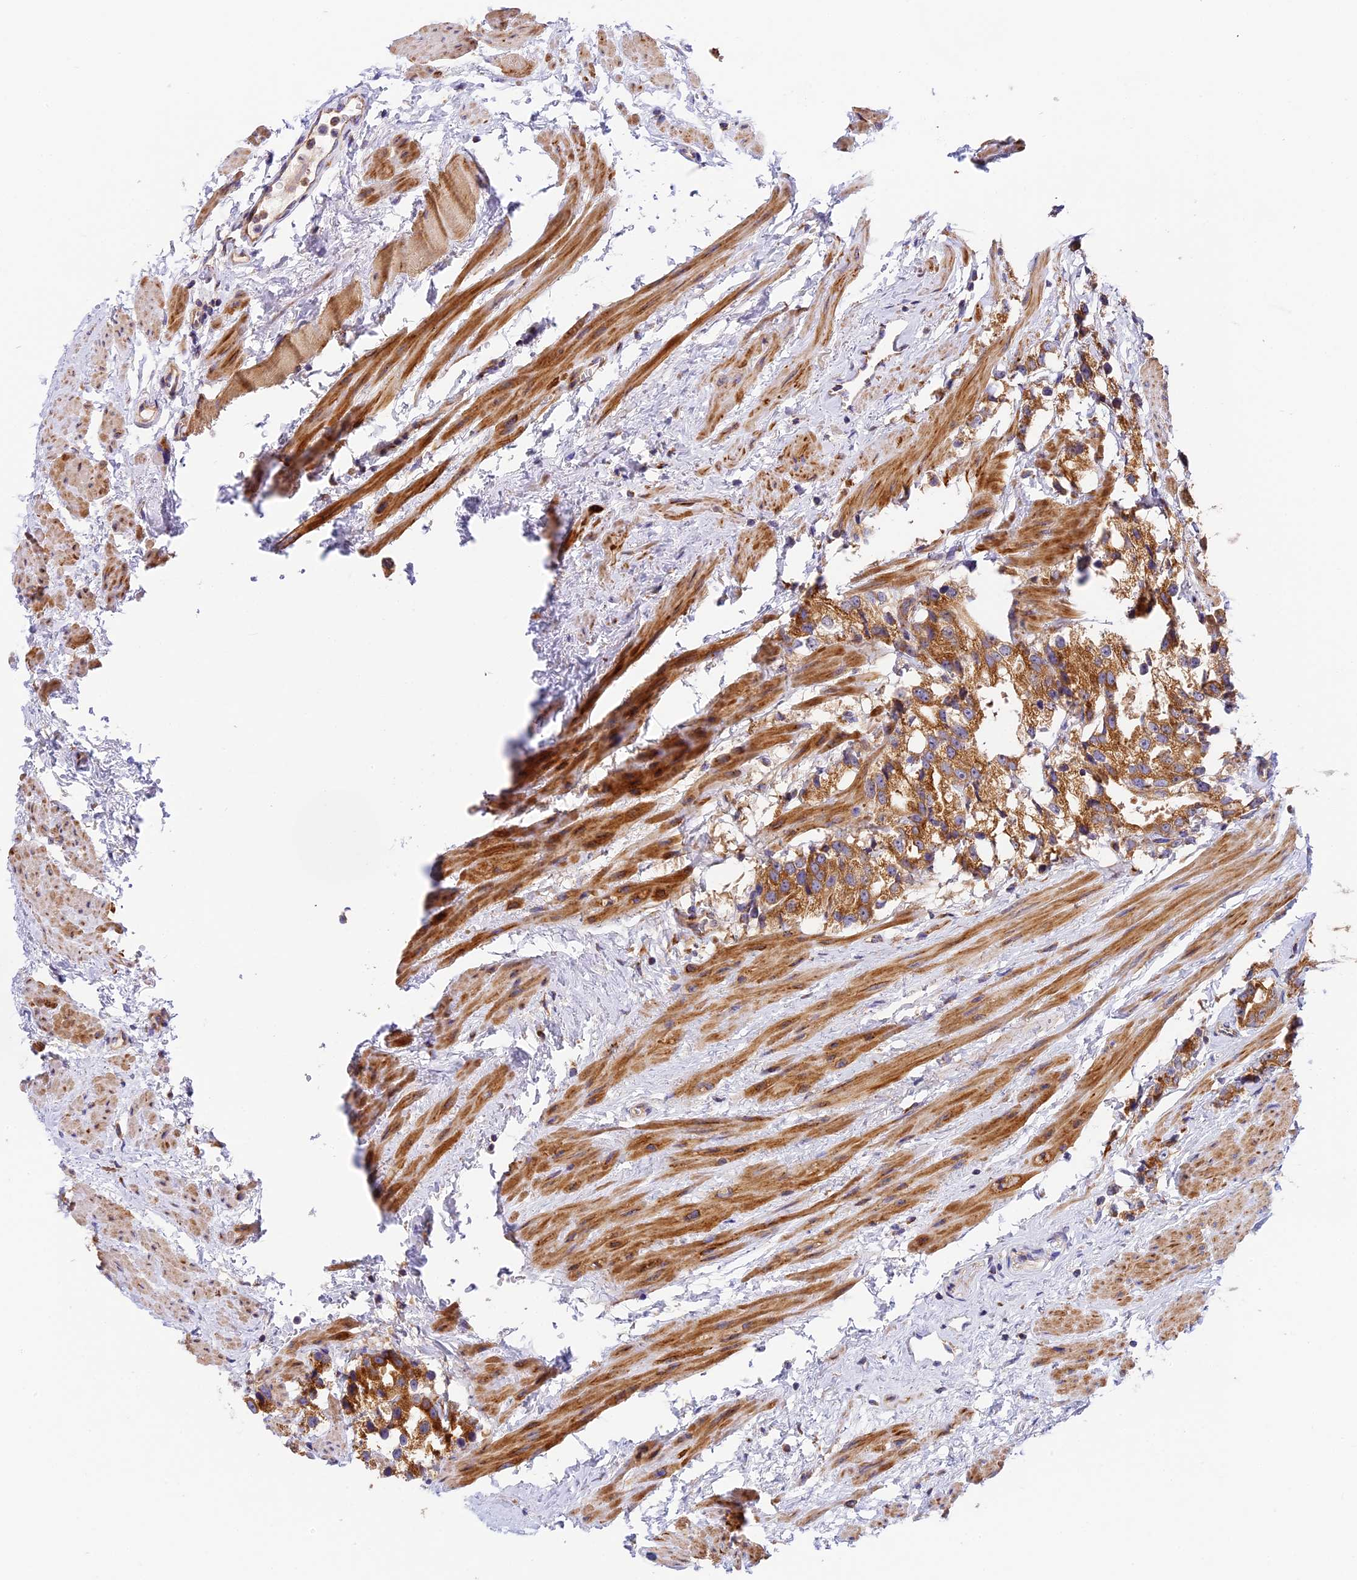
{"staining": {"intensity": "moderate", "quantity": ">75%", "location": "cytoplasmic/membranous"}, "tissue": "prostate cancer", "cell_type": "Tumor cells", "image_type": "cancer", "snomed": [{"axis": "morphology", "description": "Adenocarcinoma, NOS"}, {"axis": "topography", "description": "Prostate"}], "caption": "Protein staining by IHC demonstrates moderate cytoplasmic/membranous staining in about >75% of tumor cells in prostate cancer. (DAB IHC, brown staining for protein, blue staining for nuclei).", "gene": "MRAS", "patient": {"sex": "male", "age": 79}}